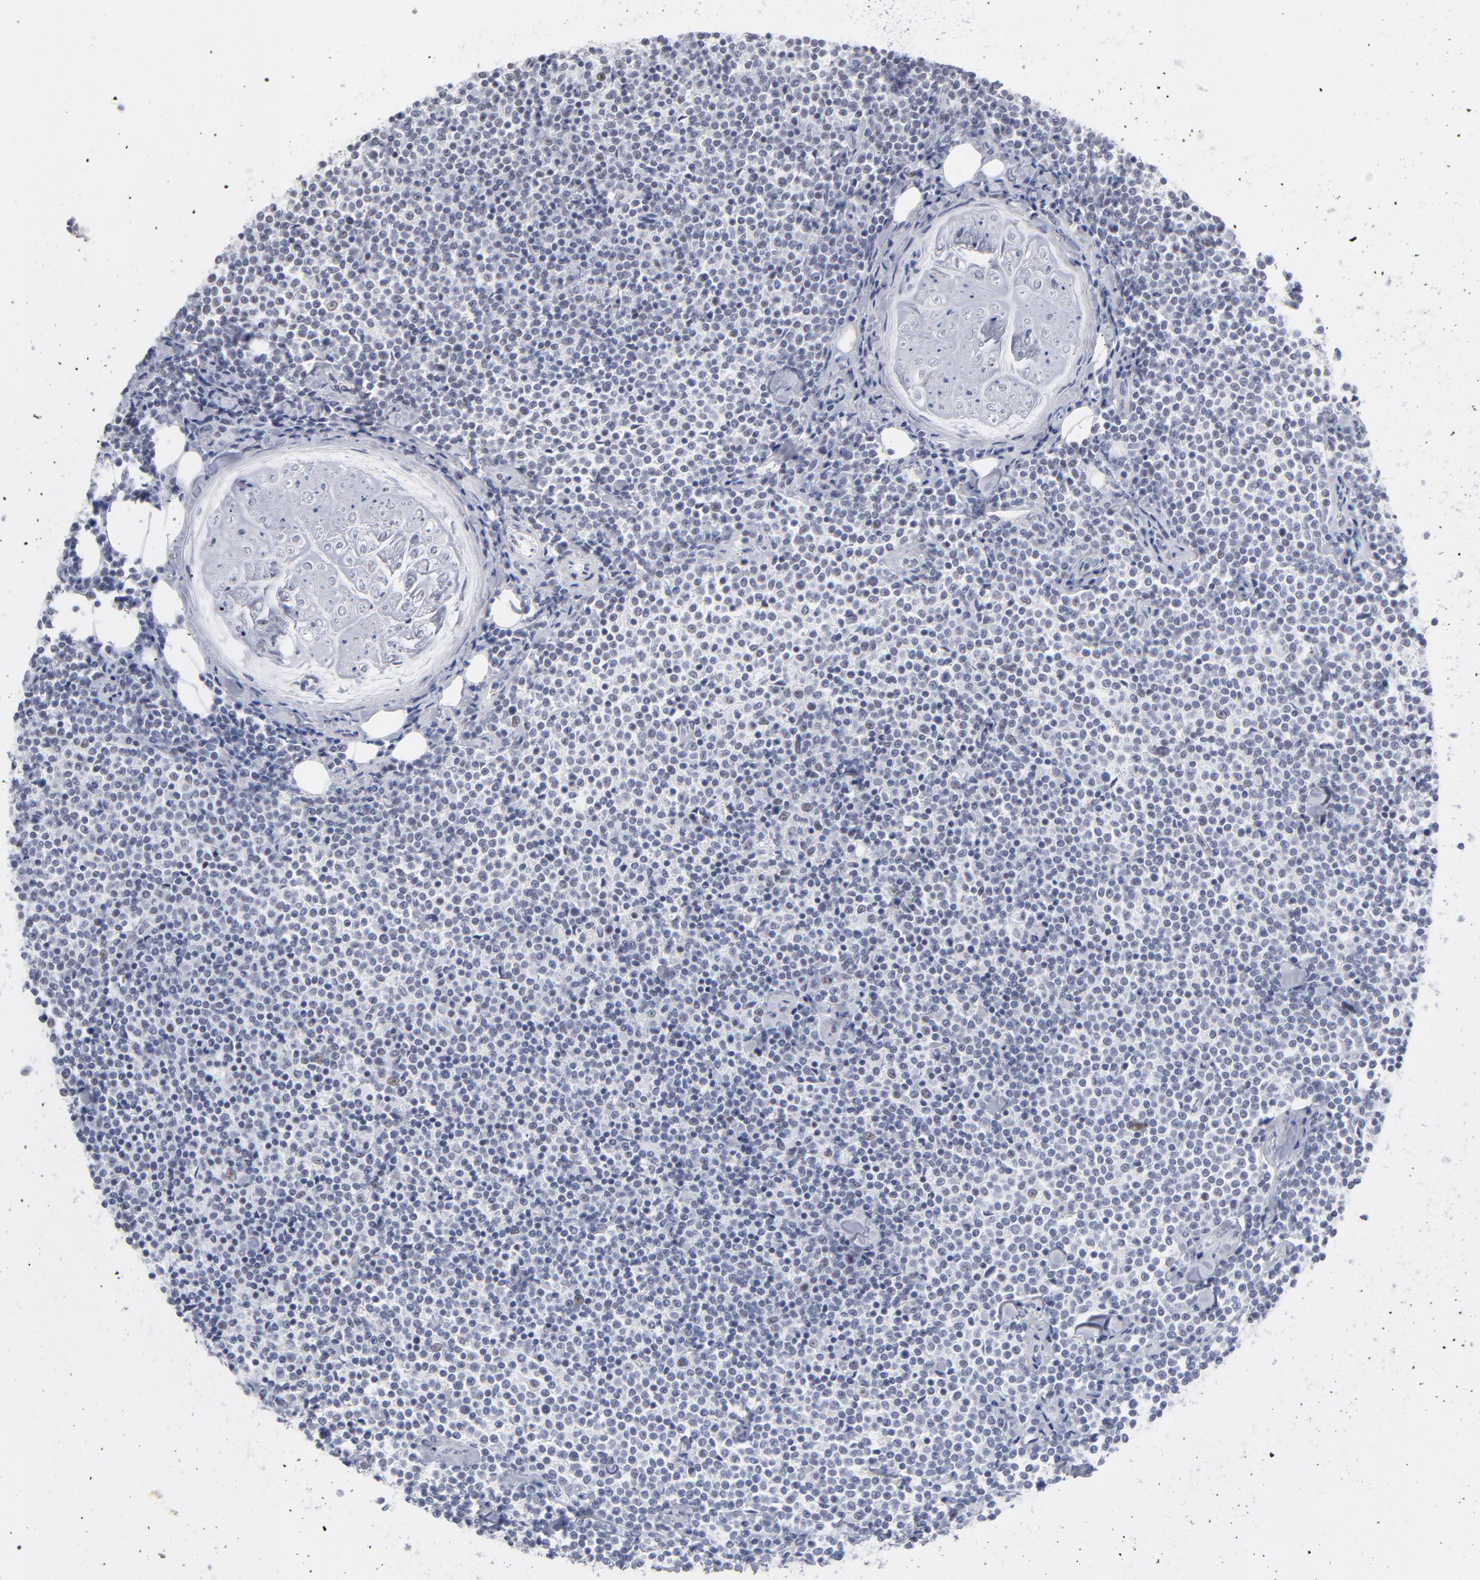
{"staining": {"intensity": "weak", "quantity": "<25%", "location": "nuclear"}, "tissue": "lymphoma", "cell_type": "Tumor cells", "image_type": "cancer", "snomed": [{"axis": "morphology", "description": "Malignant lymphoma, non-Hodgkin's type, Low grade"}, {"axis": "topography", "description": "Soft tissue"}], "caption": "High magnification brightfield microscopy of low-grade malignant lymphoma, non-Hodgkin's type stained with DAB (brown) and counterstained with hematoxylin (blue): tumor cells show no significant expression.", "gene": "SNRPB", "patient": {"sex": "male", "age": 92}}